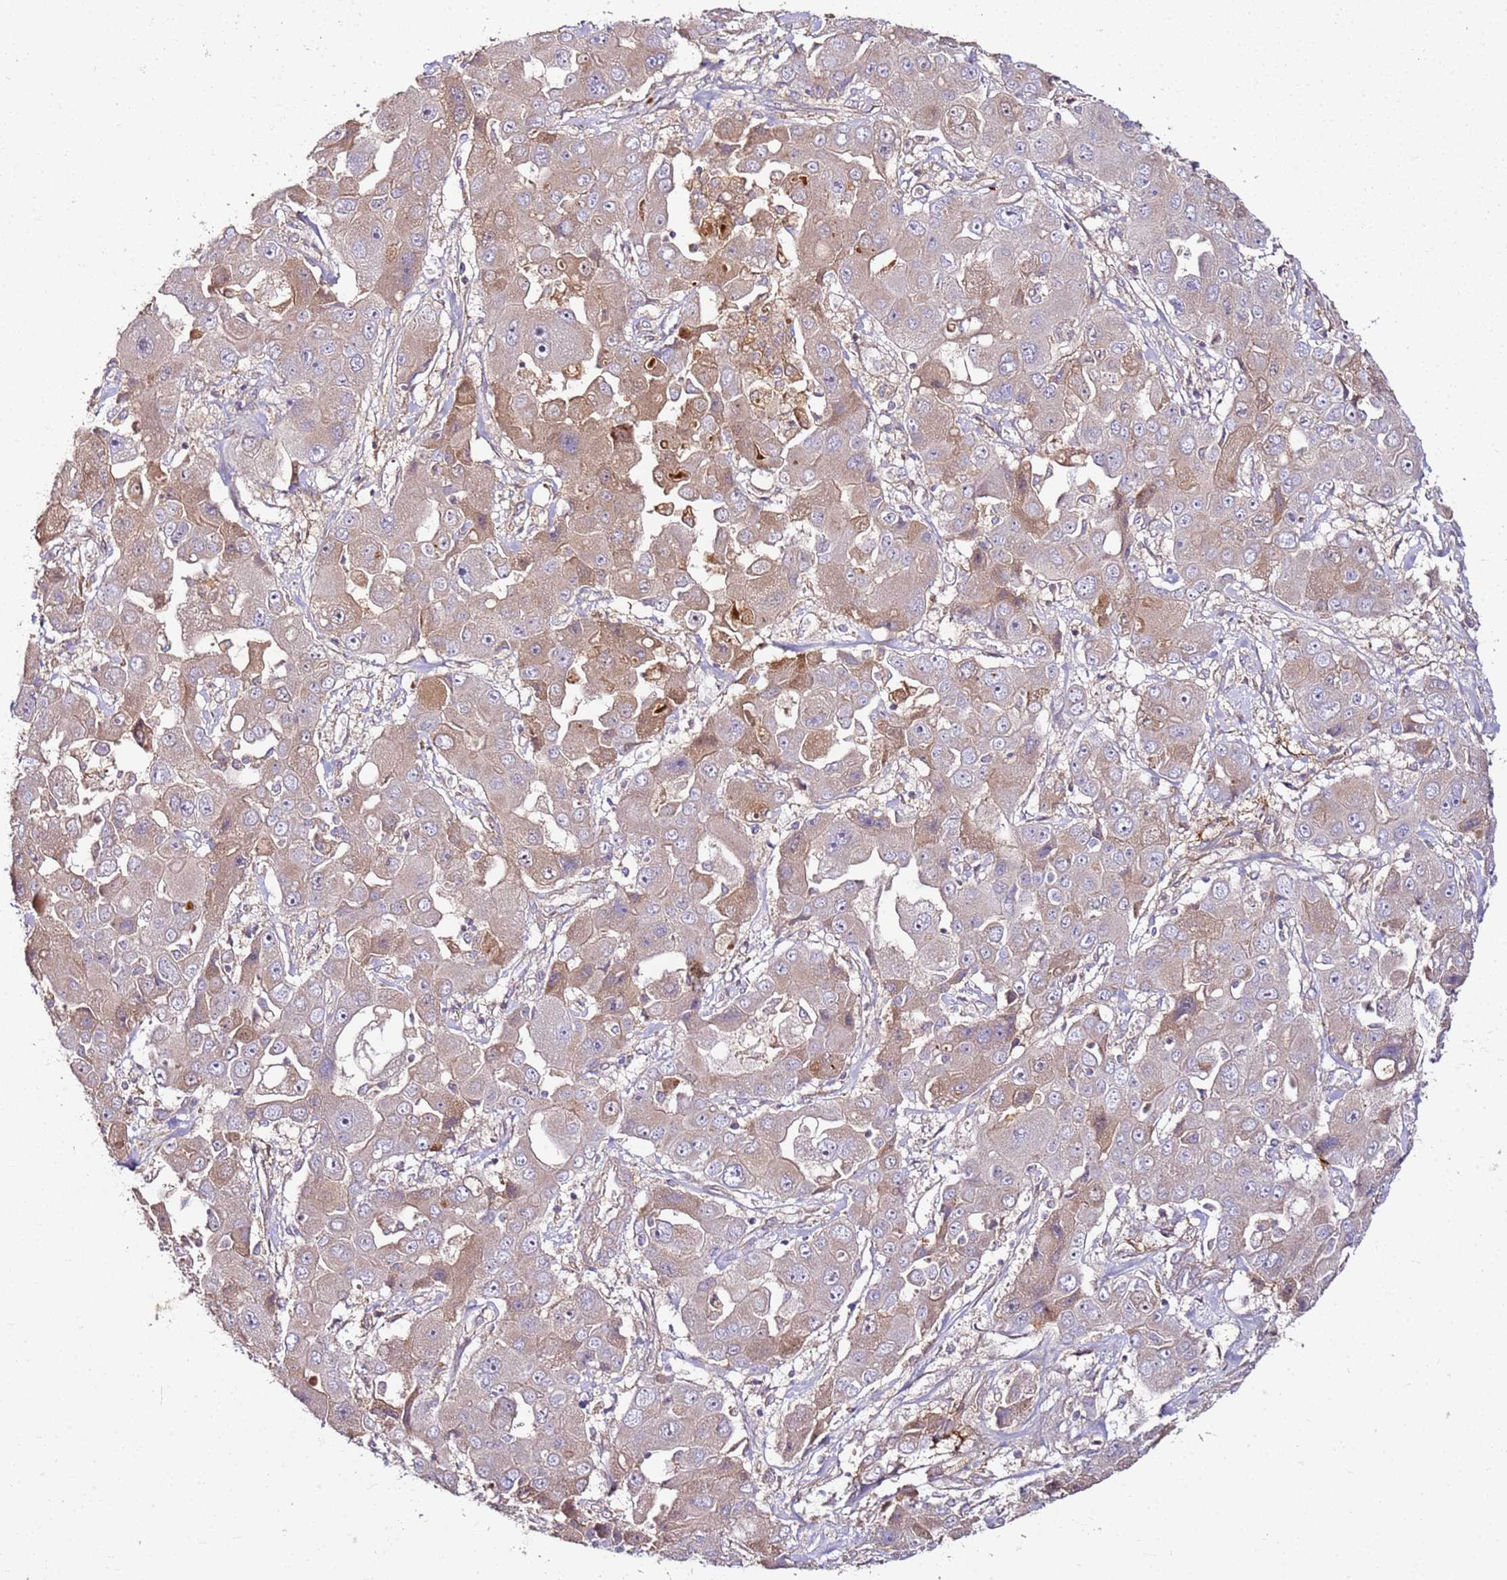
{"staining": {"intensity": "weak", "quantity": "25%-75%", "location": "cytoplasmic/membranous"}, "tissue": "liver cancer", "cell_type": "Tumor cells", "image_type": "cancer", "snomed": [{"axis": "morphology", "description": "Cholangiocarcinoma"}, {"axis": "topography", "description": "Liver"}], "caption": "IHC (DAB (3,3'-diaminobenzidine)) staining of liver cancer (cholangiocarcinoma) demonstrates weak cytoplasmic/membranous protein positivity in about 25%-75% of tumor cells.", "gene": "KRTAP21-3", "patient": {"sex": "male", "age": 67}}